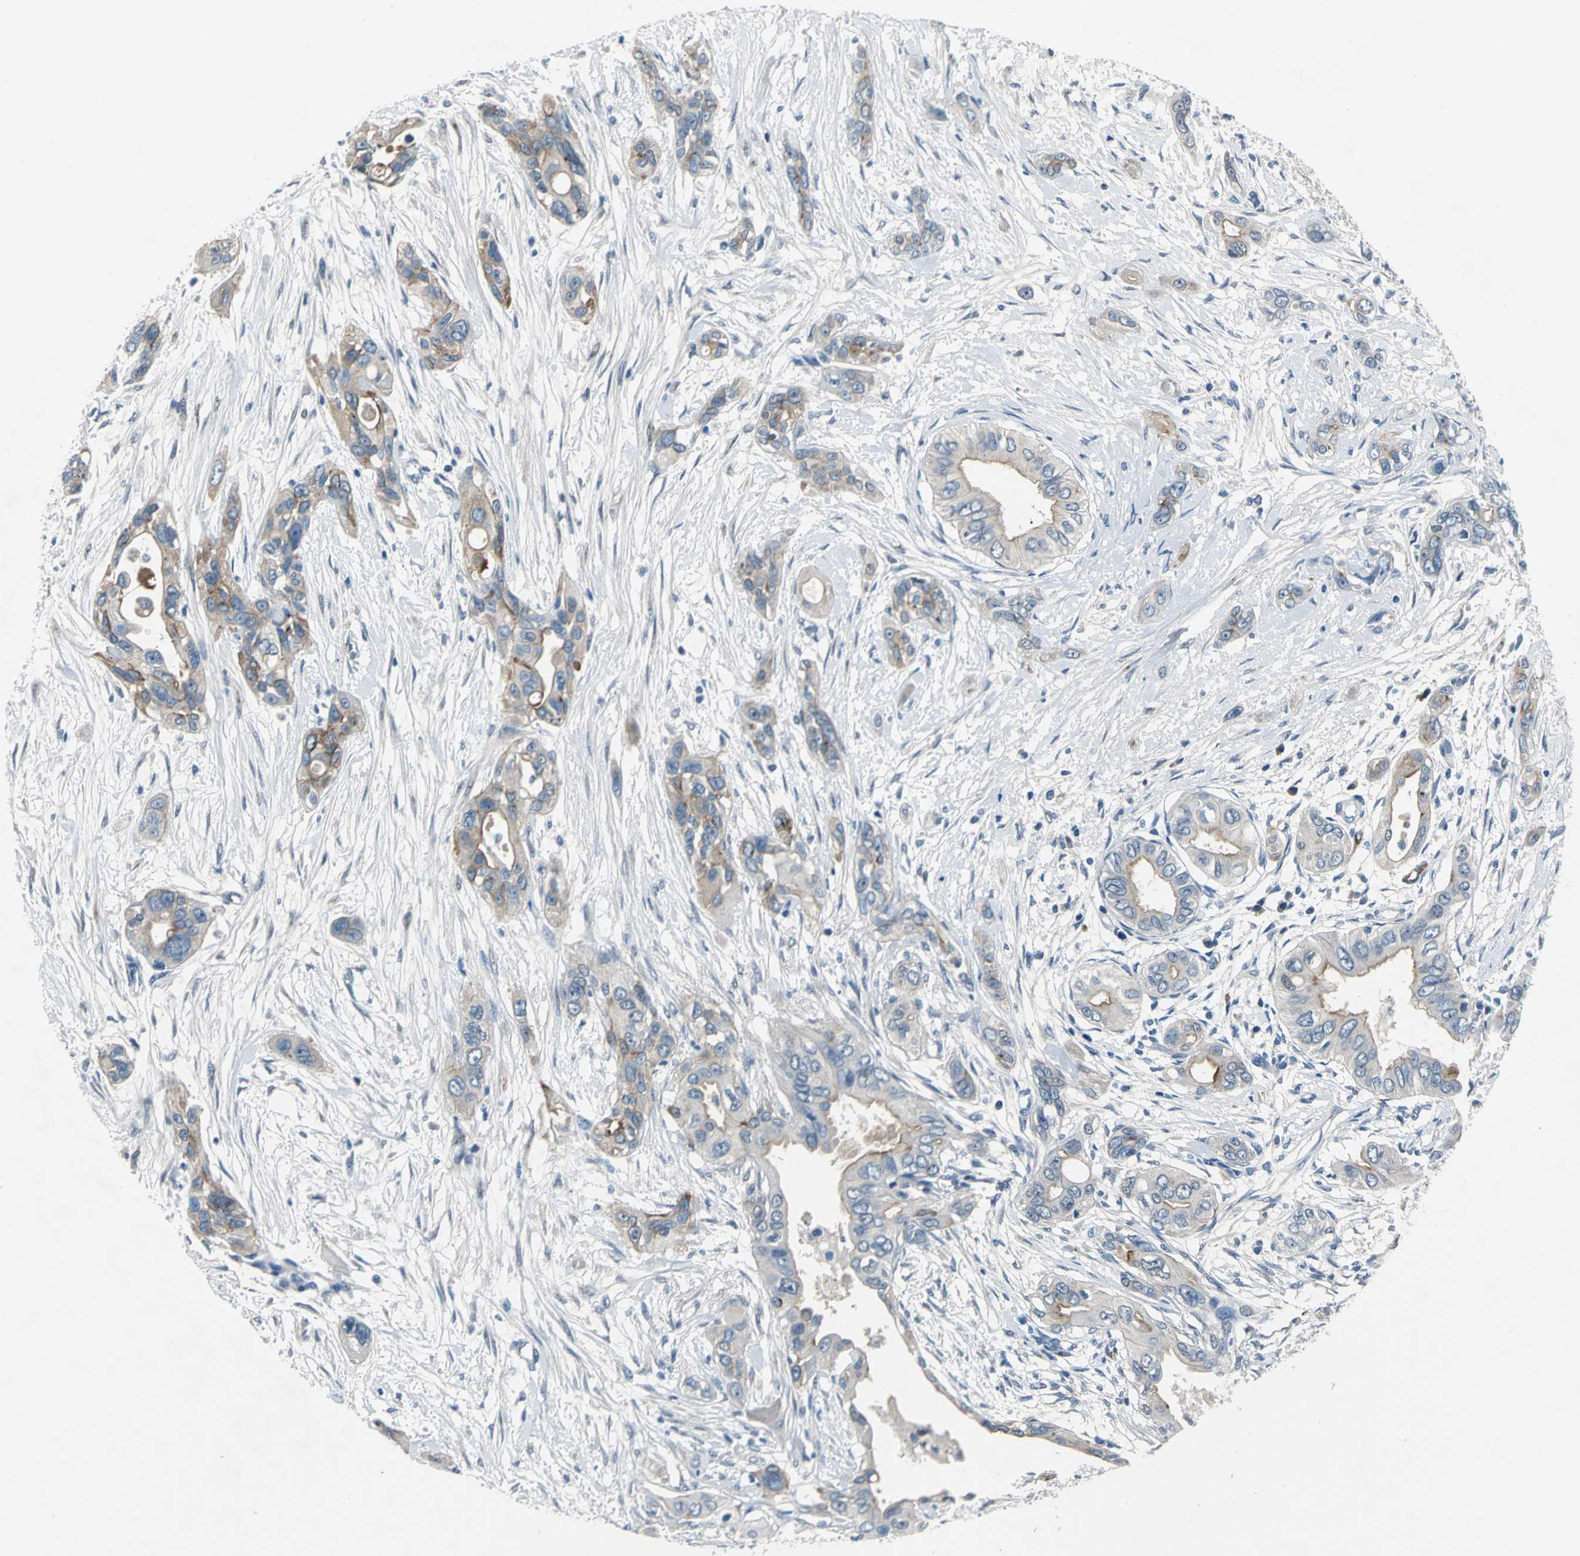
{"staining": {"intensity": "moderate", "quantity": ">75%", "location": "cytoplasmic/membranous"}, "tissue": "pancreatic cancer", "cell_type": "Tumor cells", "image_type": "cancer", "snomed": [{"axis": "morphology", "description": "Adenocarcinoma, NOS"}, {"axis": "topography", "description": "Pancreas"}], "caption": "Immunohistochemistry (DAB) staining of pancreatic cancer shows moderate cytoplasmic/membranous protein positivity in about >75% of tumor cells.", "gene": "SELP", "patient": {"sex": "female", "age": 60}}